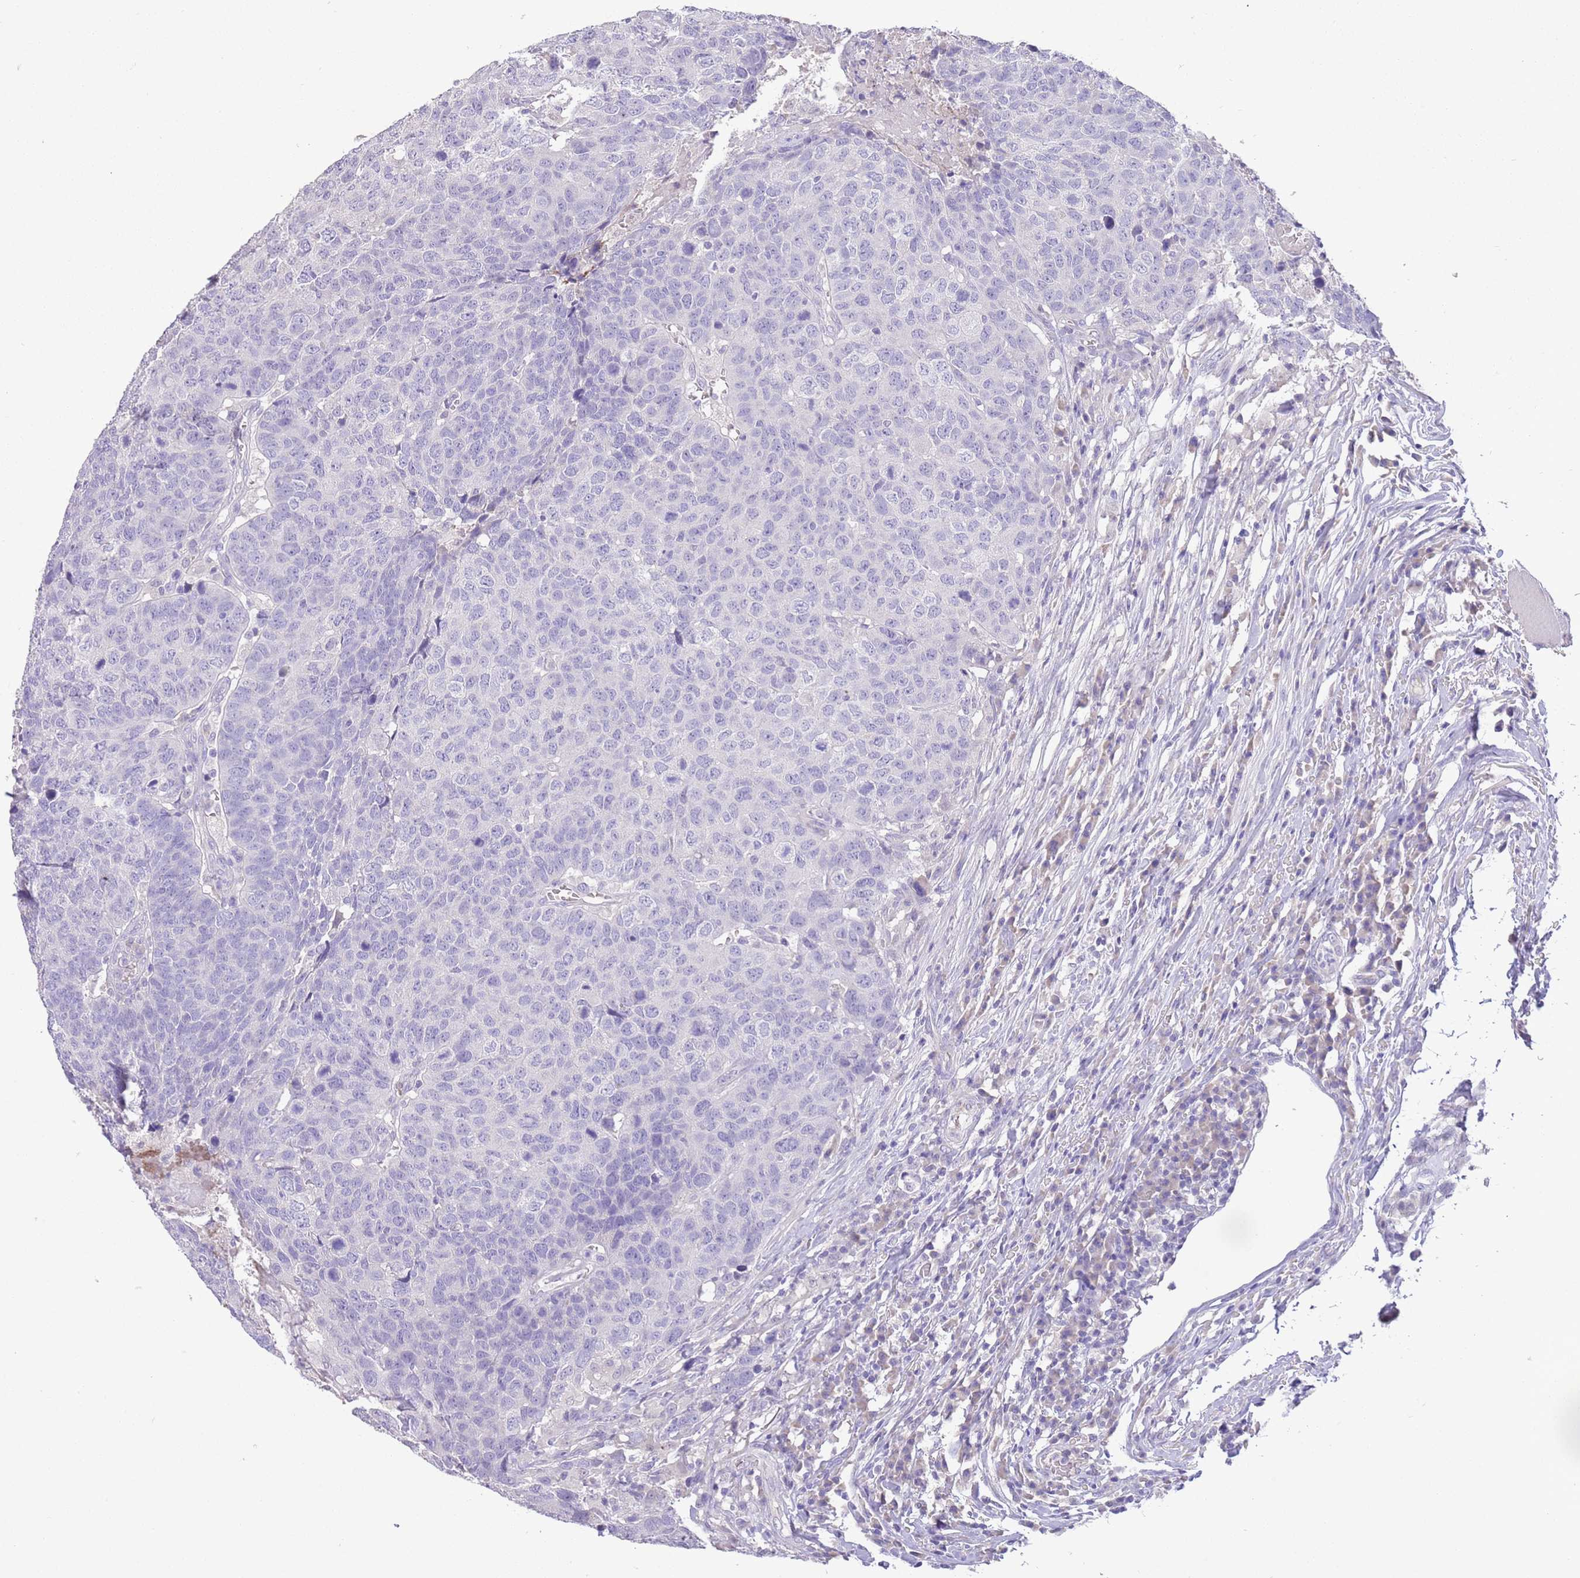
{"staining": {"intensity": "negative", "quantity": "none", "location": "none"}, "tissue": "head and neck cancer", "cell_type": "Tumor cells", "image_type": "cancer", "snomed": [{"axis": "morphology", "description": "Normal tissue, NOS"}, {"axis": "morphology", "description": "Squamous cell carcinoma, NOS"}, {"axis": "topography", "description": "Skeletal muscle"}, {"axis": "topography", "description": "Vascular tissue"}, {"axis": "topography", "description": "Peripheral nerve tissue"}, {"axis": "topography", "description": "Head-Neck"}], "caption": "Immunohistochemical staining of human head and neck cancer exhibits no significant expression in tumor cells.", "gene": "SFTPA1", "patient": {"sex": "male", "age": 66}}